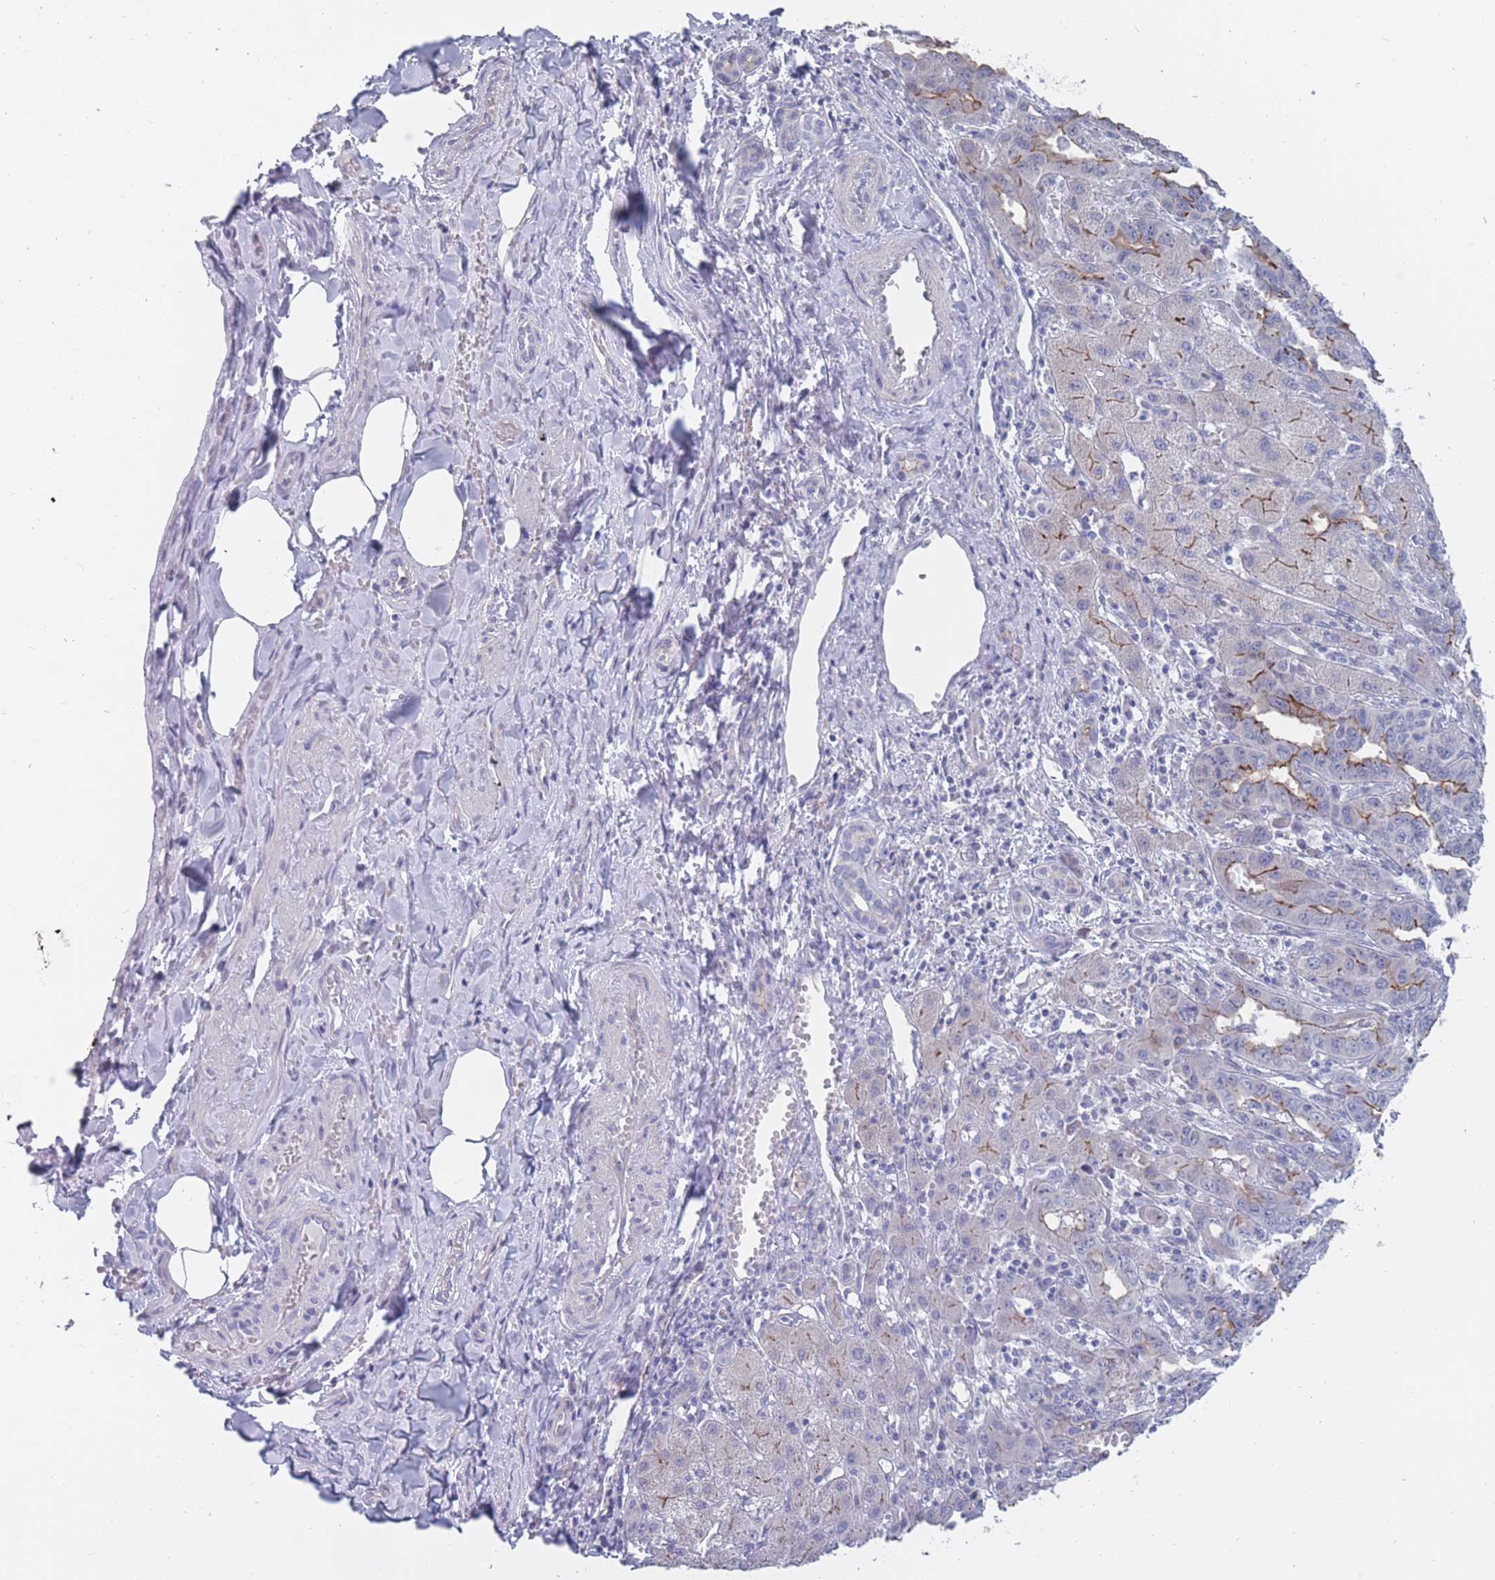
{"staining": {"intensity": "moderate", "quantity": "<25%", "location": "cytoplasmic/membranous"}, "tissue": "liver cancer", "cell_type": "Tumor cells", "image_type": "cancer", "snomed": [{"axis": "morphology", "description": "Cholangiocarcinoma"}, {"axis": "topography", "description": "Liver"}], "caption": "This is an image of immunohistochemistry (IHC) staining of liver cancer, which shows moderate positivity in the cytoplasmic/membranous of tumor cells.", "gene": "PIGU", "patient": {"sex": "male", "age": 59}}